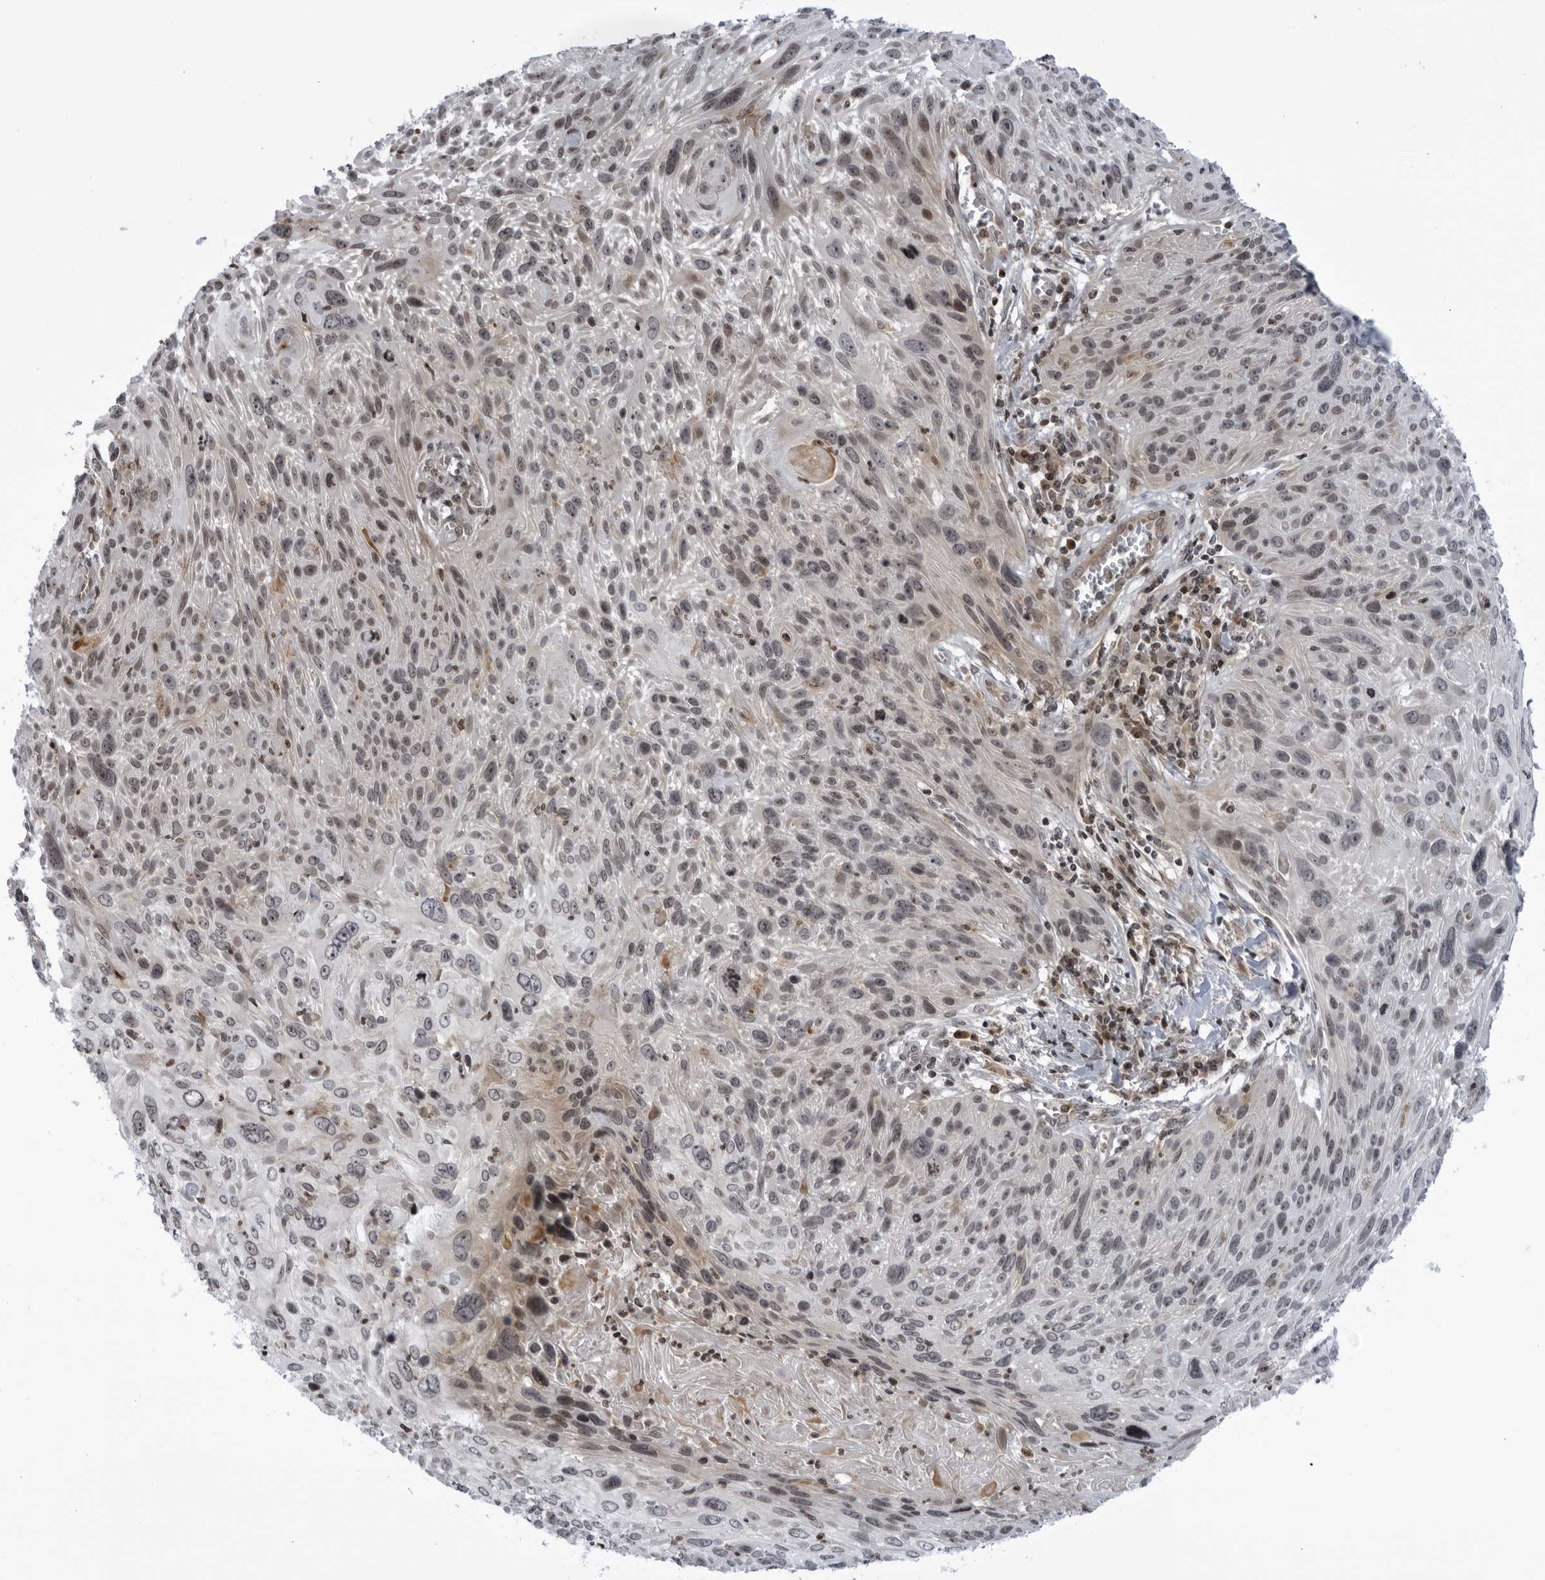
{"staining": {"intensity": "weak", "quantity": "<25%", "location": "nuclear"}, "tissue": "cervical cancer", "cell_type": "Tumor cells", "image_type": "cancer", "snomed": [{"axis": "morphology", "description": "Squamous cell carcinoma, NOS"}, {"axis": "topography", "description": "Cervix"}], "caption": "Immunohistochemical staining of human squamous cell carcinoma (cervical) displays no significant positivity in tumor cells.", "gene": "DTL", "patient": {"sex": "female", "age": 51}}